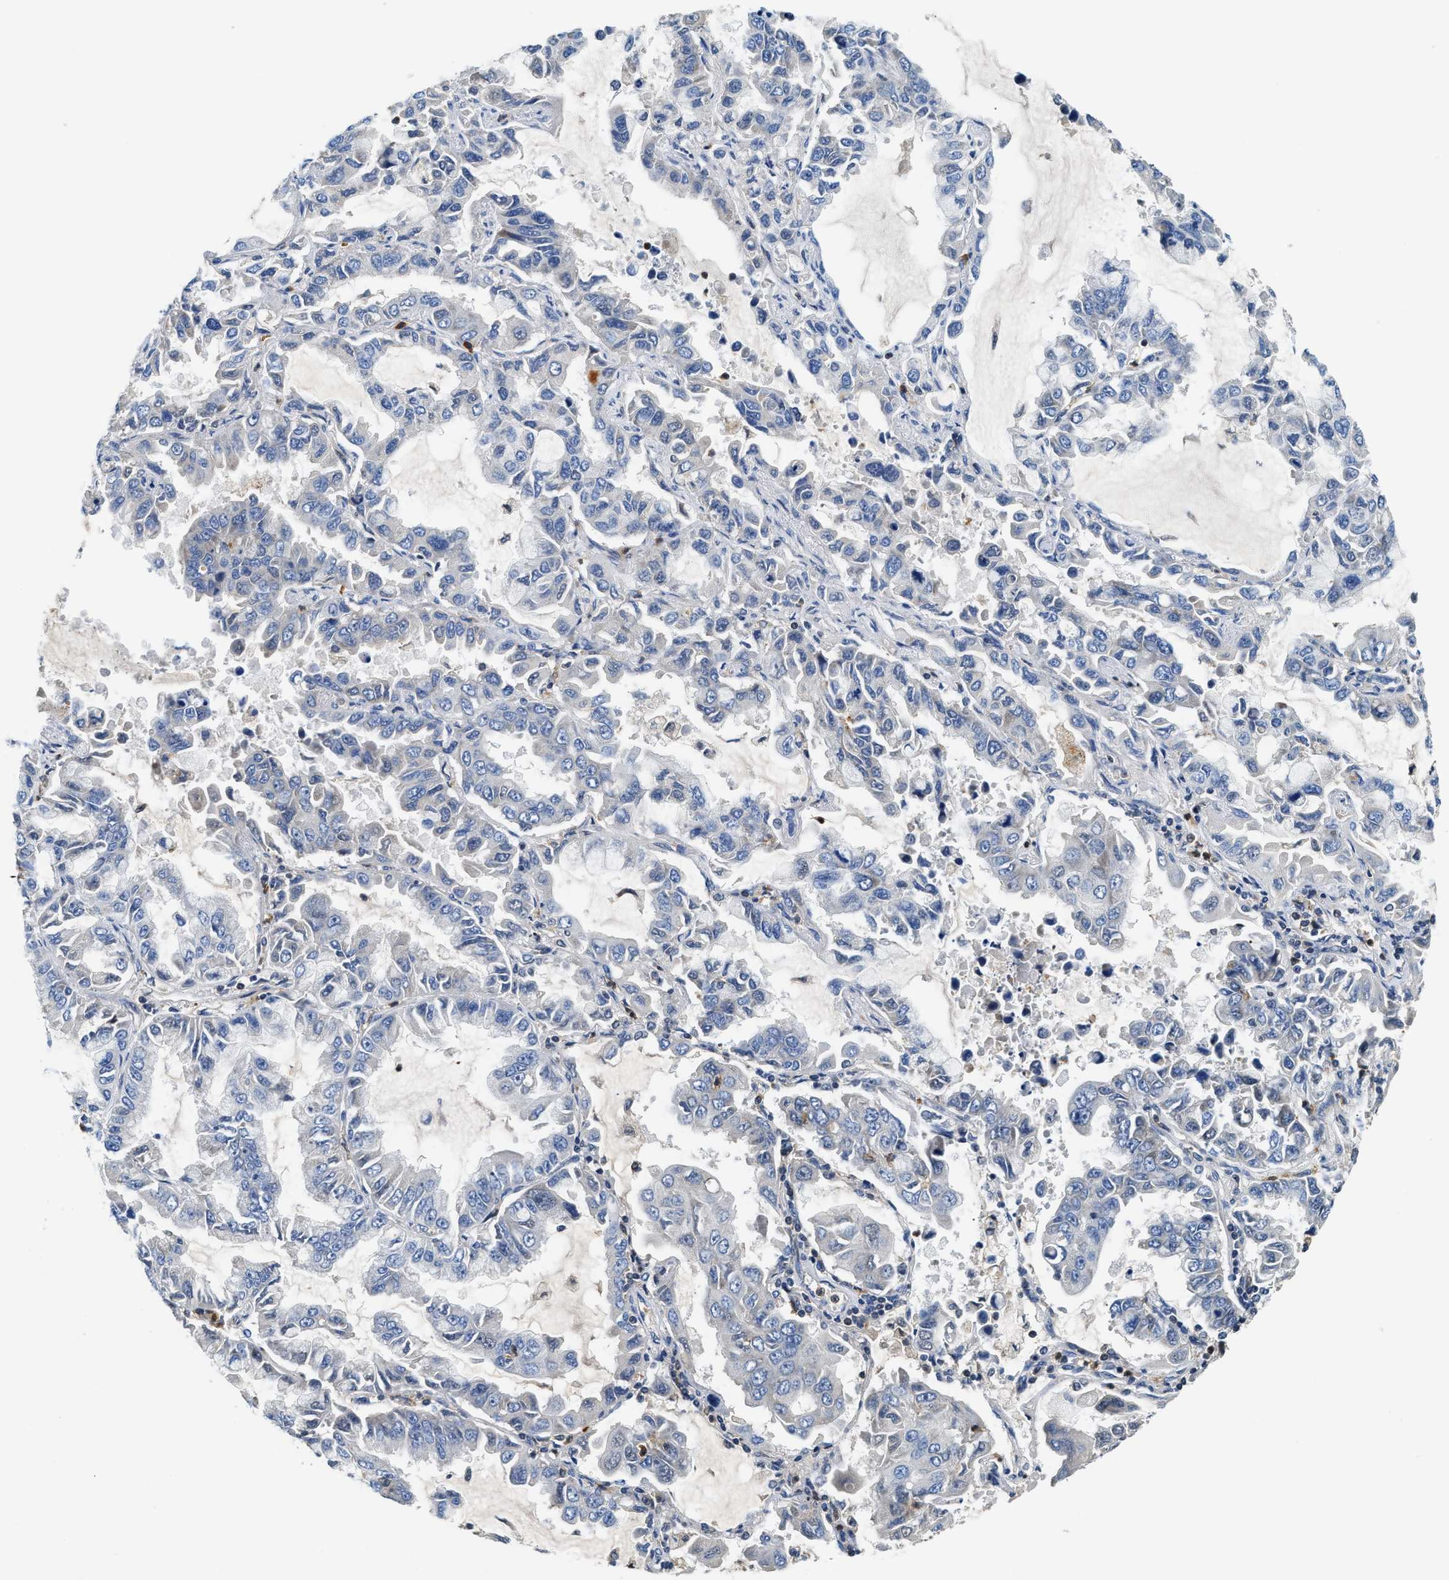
{"staining": {"intensity": "negative", "quantity": "none", "location": "none"}, "tissue": "lung cancer", "cell_type": "Tumor cells", "image_type": "cancer", "snomed": [{"axis": "morphology", "description": "Adenocarcinoma, NOS"}, {"axis": "topography", "description": "Lung"}], "caption": "The photomicrograph shows no significant positivity in tumor cells of adenocarcinoma (lung).", "gene": "OSTF1", "patient": {"sex": "male", "age": 64}}